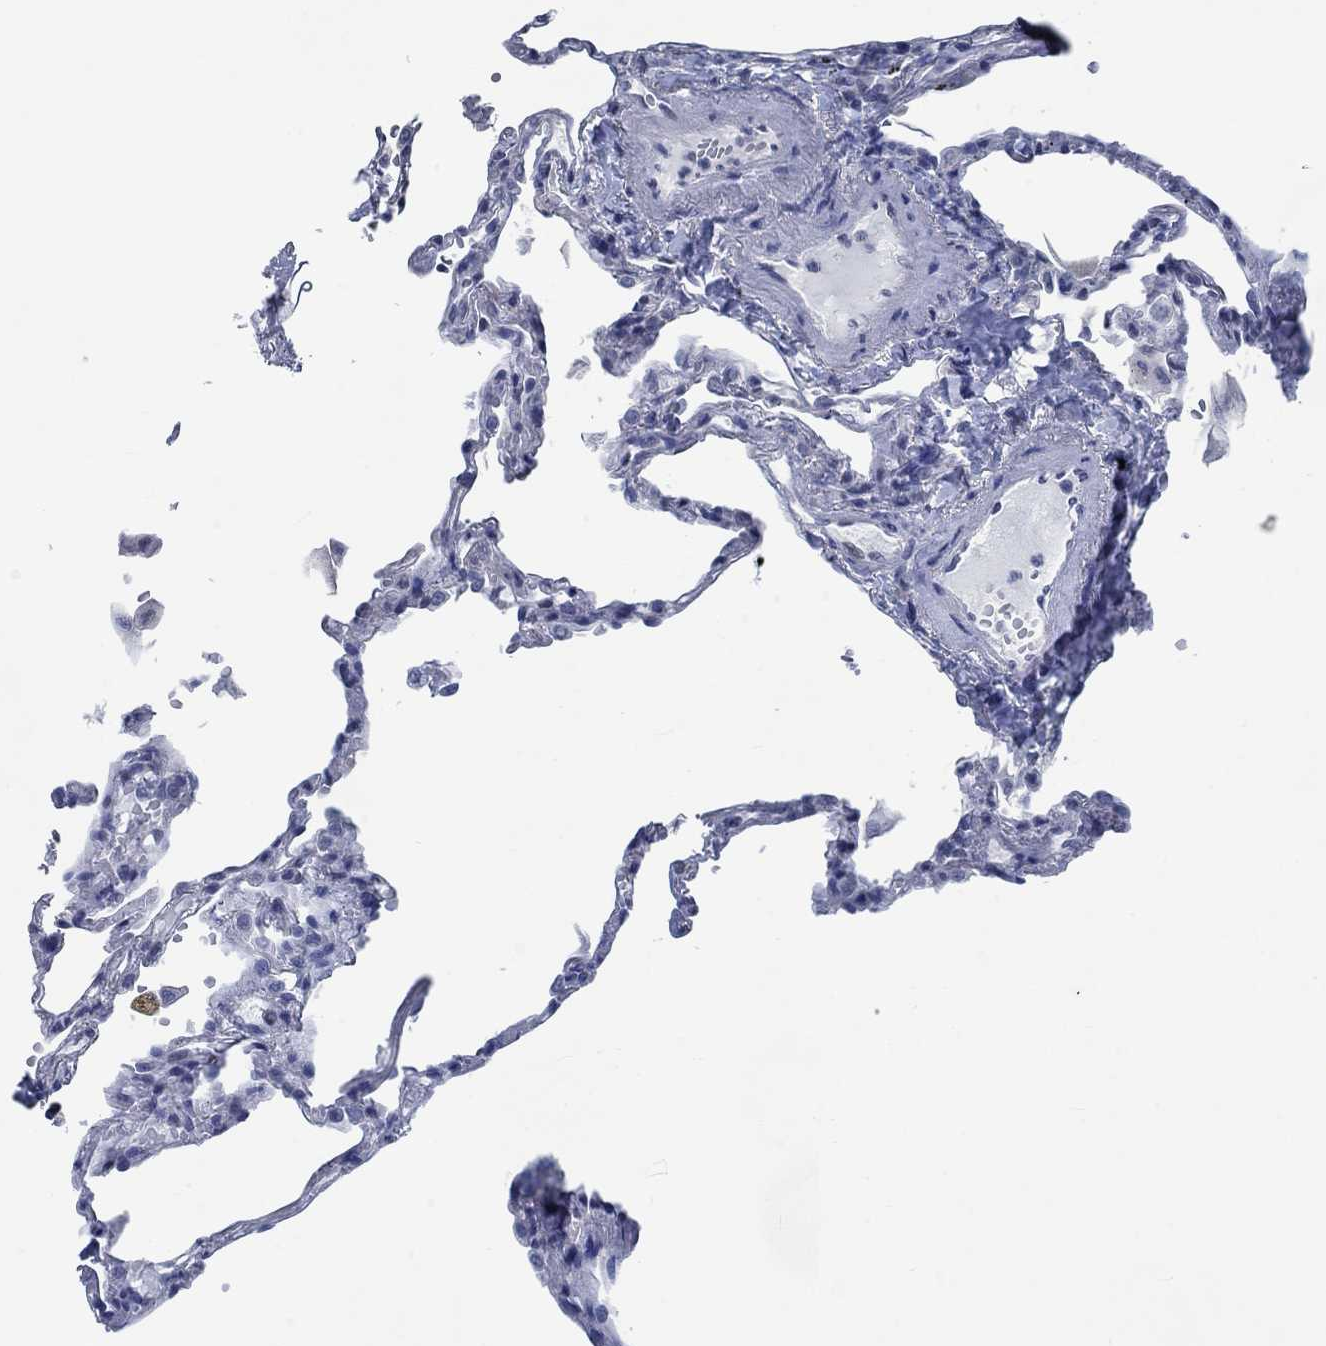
{"staining": {"intensity": "negative", "quantity": "none", "location": "none"}, "tissue": "lung", "cell_type": "Alveolar cells", "image_type": "normal", "snomed": [{"axis": "morphology", "description": "Normal tissue, NOS"}, {"axis": "topography", "description": "Lung"}], "caption": "IHC photomicrograph of benign lung: human lung stained with DAB (3,3'-diaminobenzidine) reveals no significant protein expression in alveolar cells.", "gene": "OBSCN", "patient": {"sex": "male", "age": 78}}